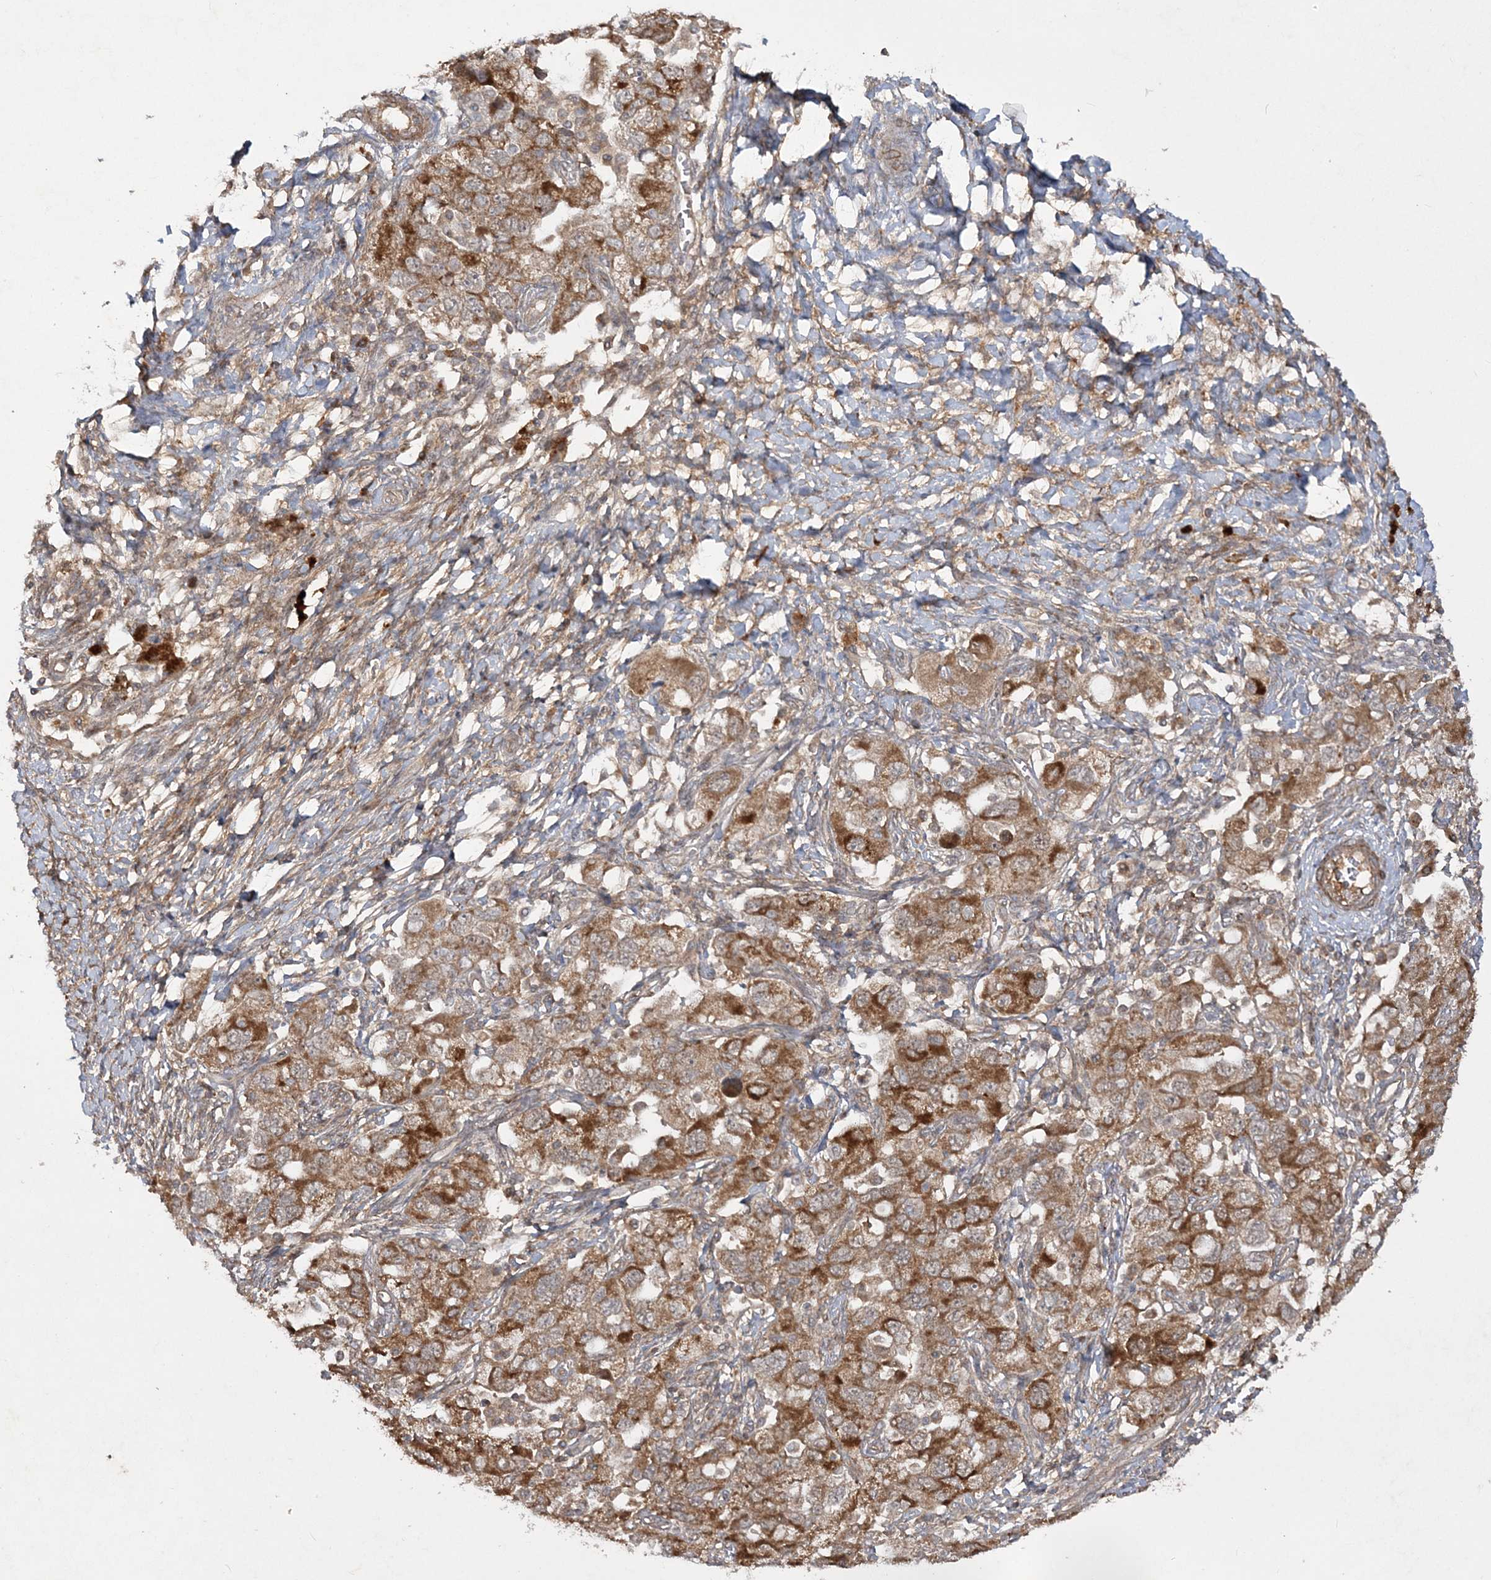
{"staining": {"intensity": "moderate", "quantity": ">75%", "location": "cytoplasmic/membranous"}, "tissue": "ovarian cancer", "cell_type": "Tumor cells", "image_type": "cancer", "snomed": [{"axis": "morphology", "description": "Carcinoma, NOS"}, {"axis": "morphology", "description": "Cystadenocarcinoma, serous, NOS"}, {"axis": "topography", "description": "Ovary"}], "caption": "Ovarian carcinoma tissue displays moderate cytoplasmic/membranous expression in about >75% of tumor cells The staining was performed using DAB (3,3'-diaminobenzidine), with brown indicating positive protein expression. Nuclei are stained blue with hematoxylin.", "gene": "MOCS2", "patient": {"sex": "female", "age": 69}}